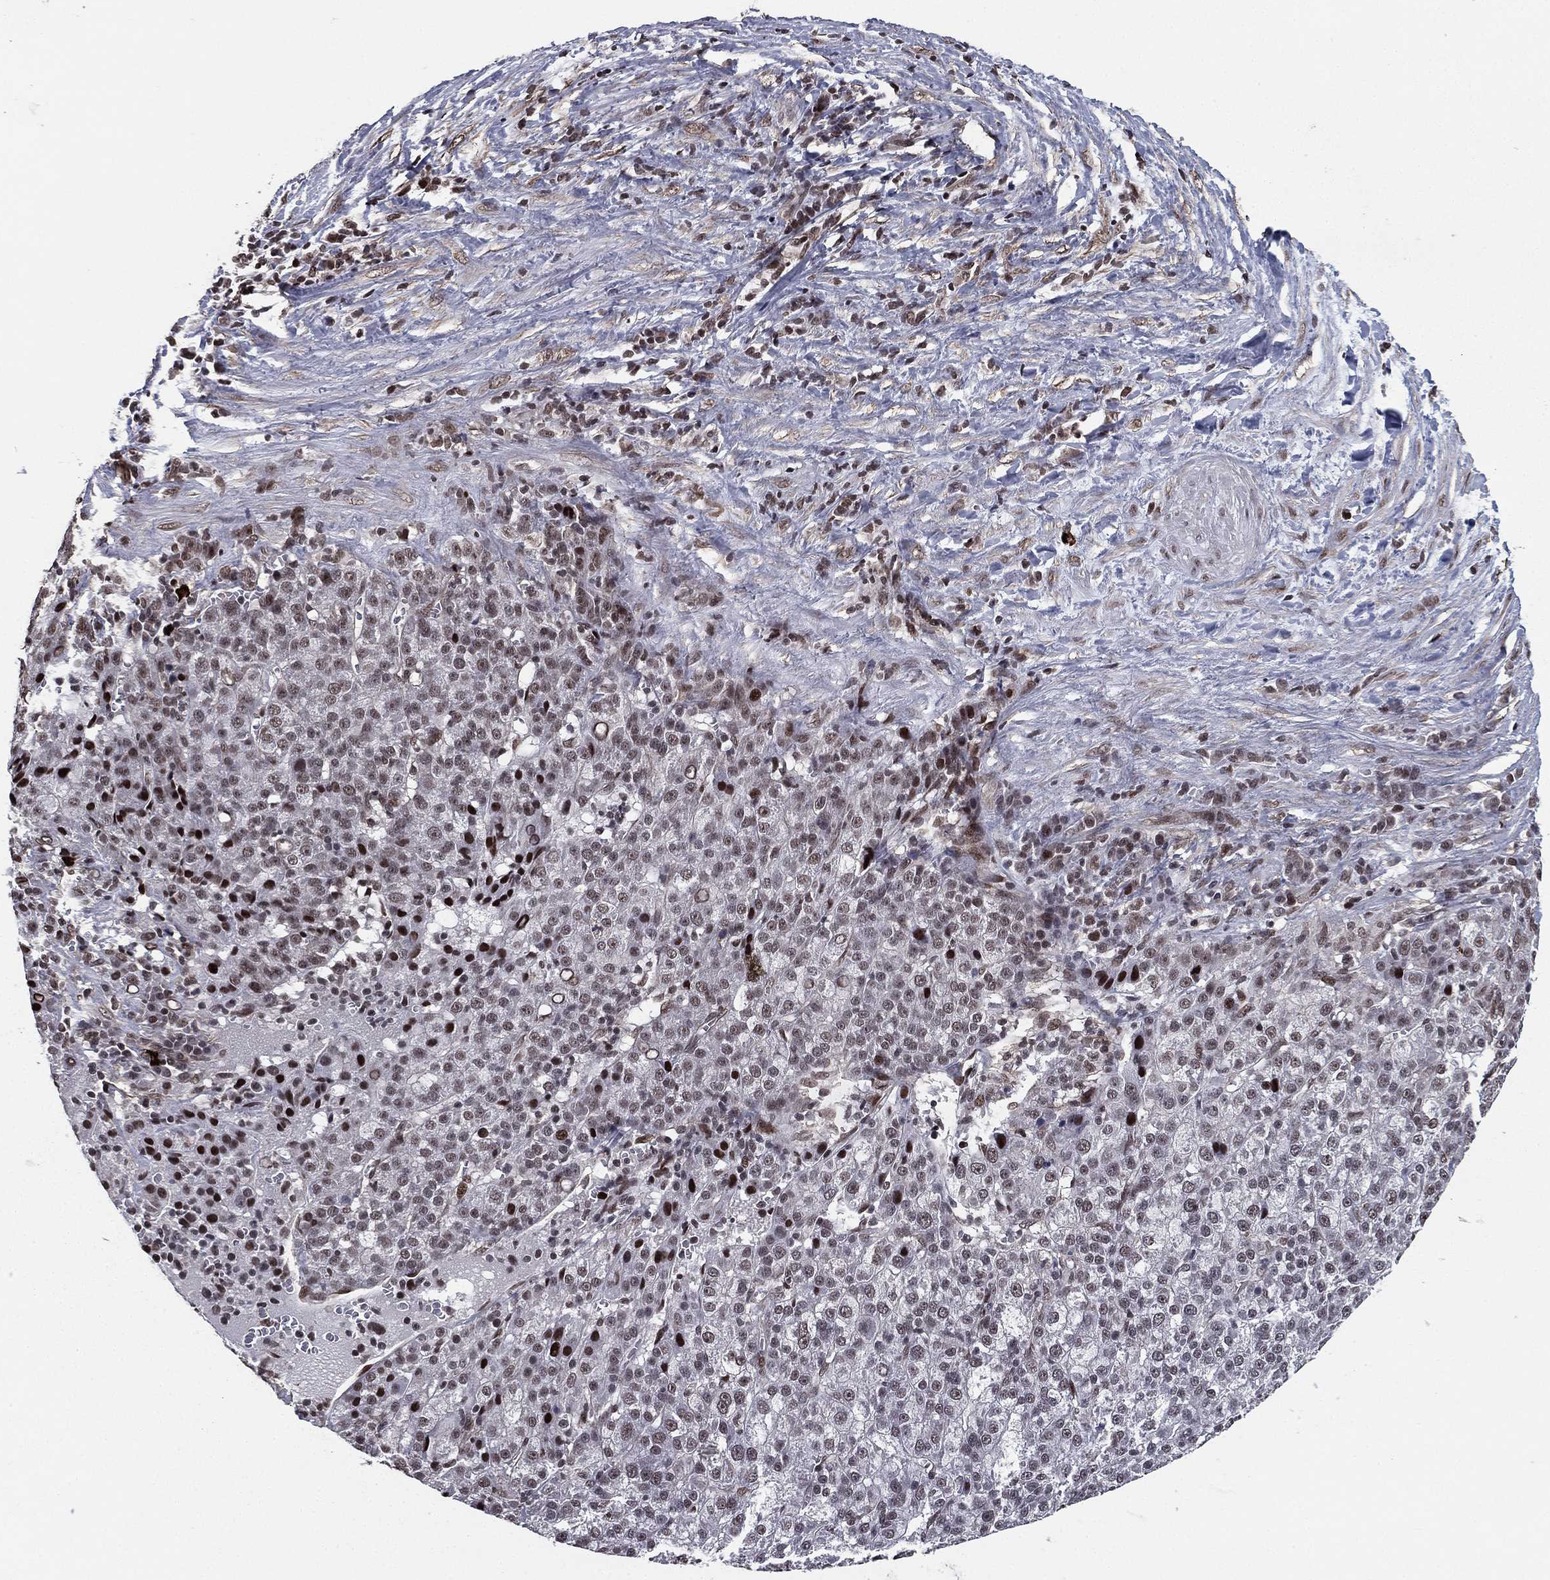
{"staining": {"intensity": "strong", "quantity": "<25%", "location": "nuclear"}, "tissue": "liver cancer", "cell_type": "Tumor cells", "image_type": "cancer", "snomed": [{"axis": "morphology", "description": "Carcinoma, Hepatocellular, NOS"}, {"axis": "topography", "description": "Liver"}], "caption": "Liver hepatocellular carcinoma stained with a protein marker demonstrates strong staining in tumor cells.", "gene": "RARB", "patient": {"sex": "female", "age": 60}}